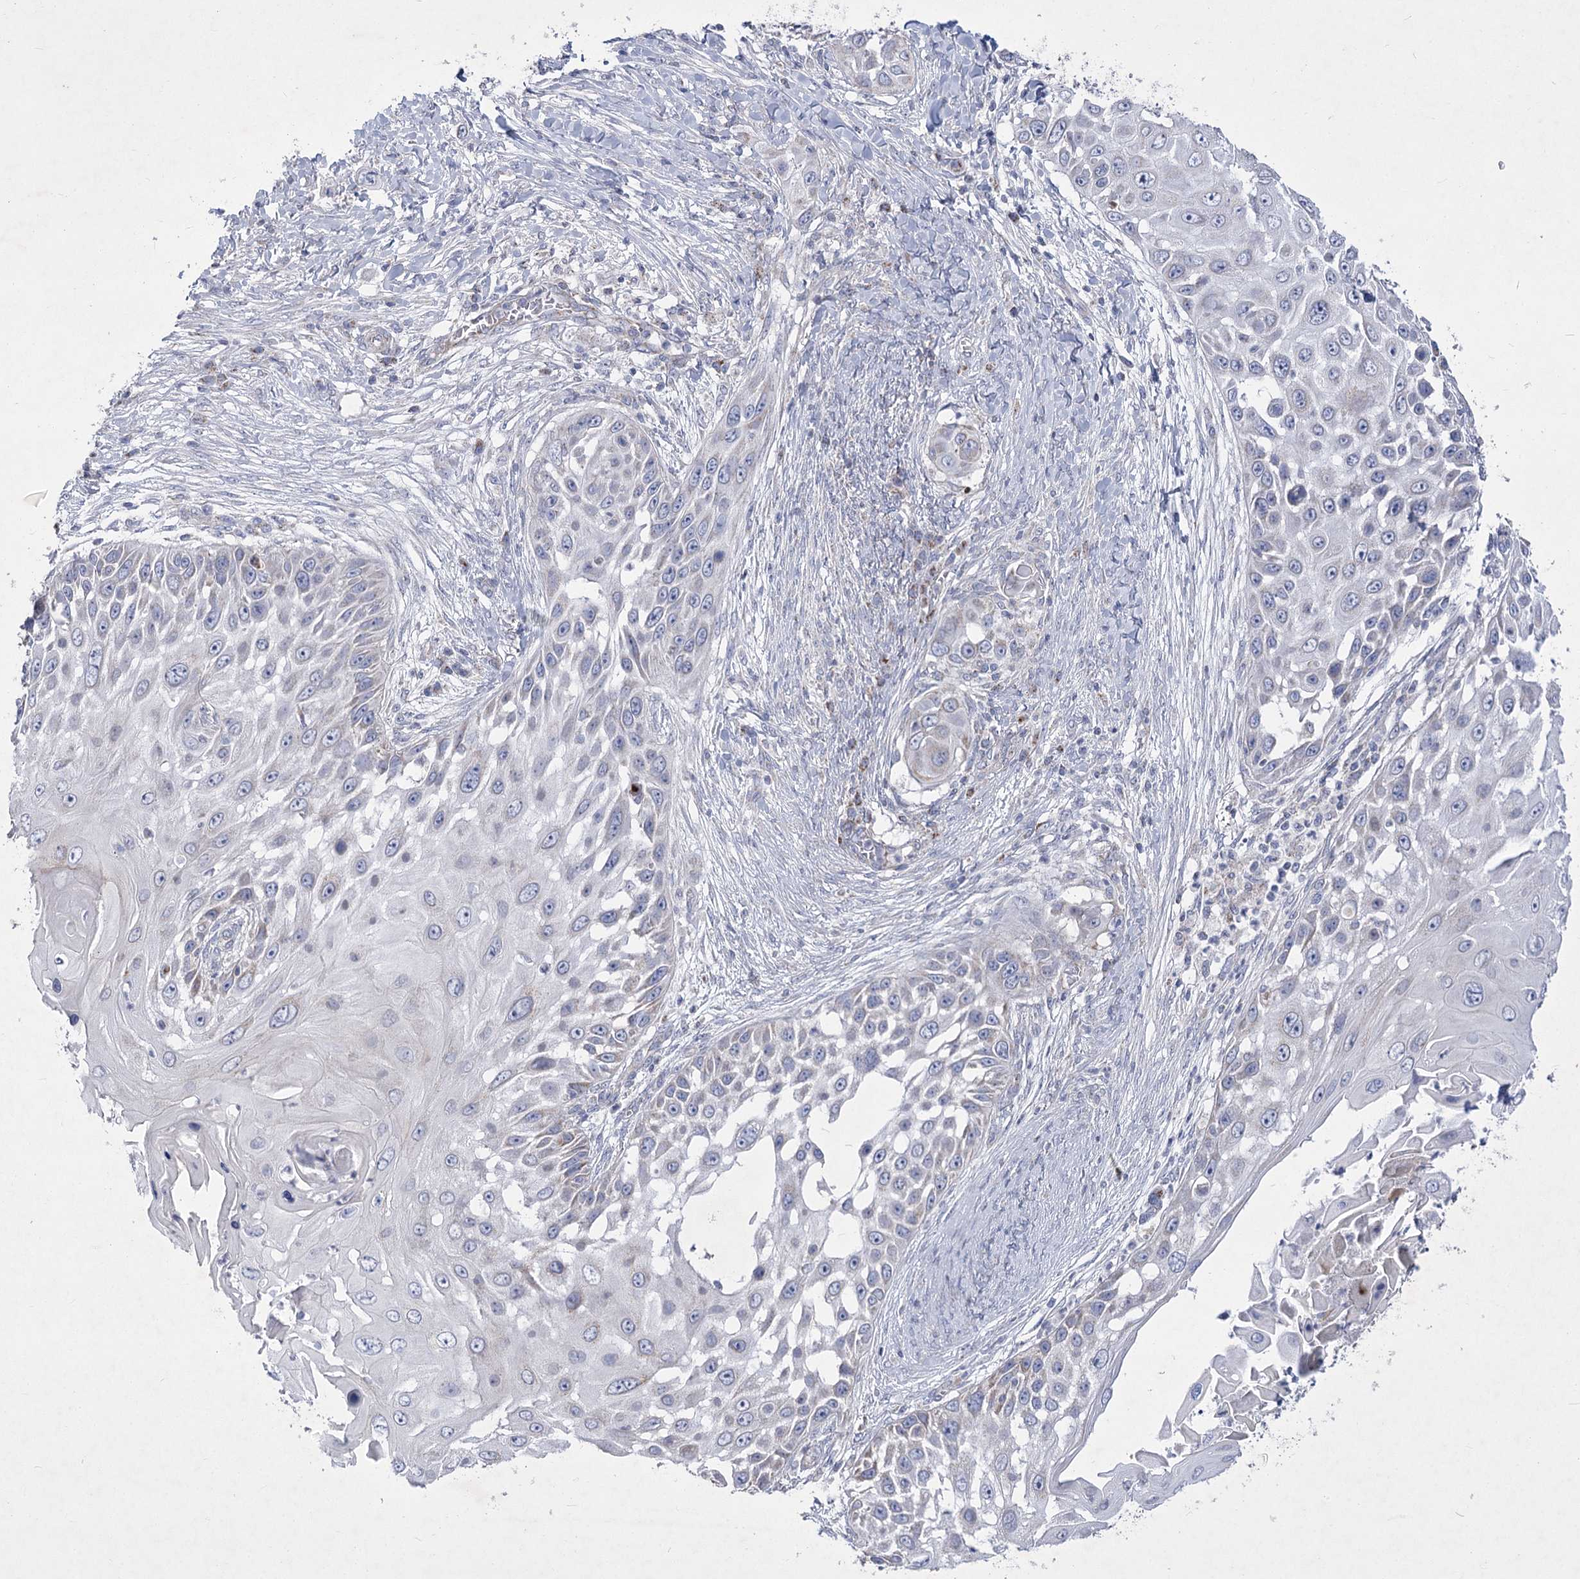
{"staining": {"intensity": "moderate", "quantity": "<25%", "location": "cytoplasmic/membranous"}, "tissue": "skin cancer", "cell_type": "Tumor cells", "image_type": "cancer", "snomed": [{"axis": "morphology", "description": "Squamous cell carcinoma, NOS"}, {"axis": "topography", "description": "Skin"}], "caption": "Tumor cells reveal moderate cytoplasmic/membranous expression in approximately <25% of cells in skin cancer. The staining was performed using DAB, with brown indicating positive protein expression. Nuclei are stained blue with hematoxylin.", "gene": "PDHB", "patient": {"sex": "female", "age": 44}}